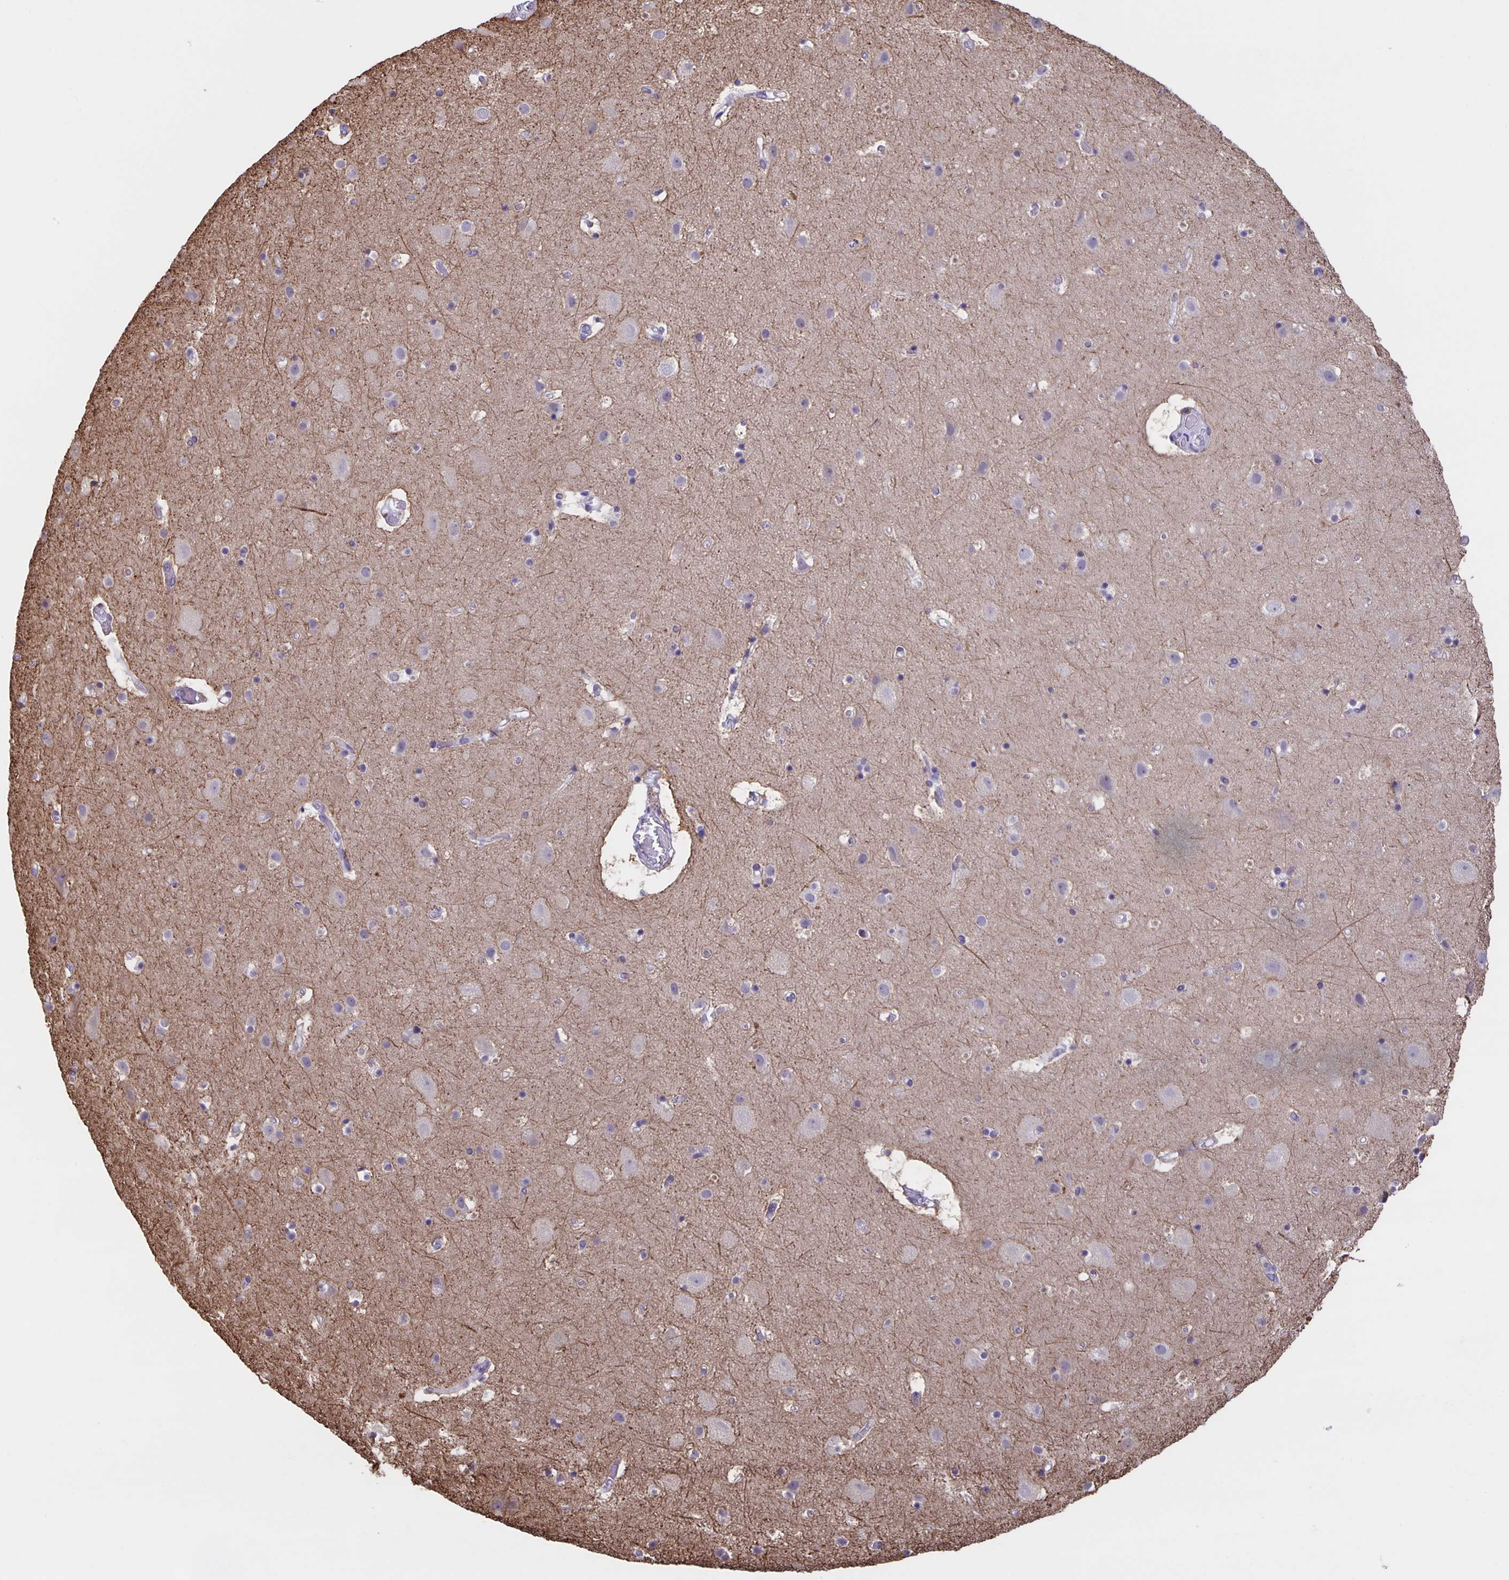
{"staining": {"intensity": "negative", "quantity": "none", "location": "none"}, "tissue": "cerebral cortex", "cell_type": "Endothelial cells", "image_type": "normal", "snomed": [{"axis": "morphology", "description": "Normal tissue, NOS"}, {"axis": "topography", "description": "Cerebral cortex"}], "caption": "Immunohistochemical staining of normal cerebral cortex exhibits no significant expression in endothelial cells. (DAB (3,3'-diaminobenzidine) IHC visualized using brightfield microscopy, high magnification).", "gene": "MARCHF6", "patient": {"sex": "female", "age": 42}}